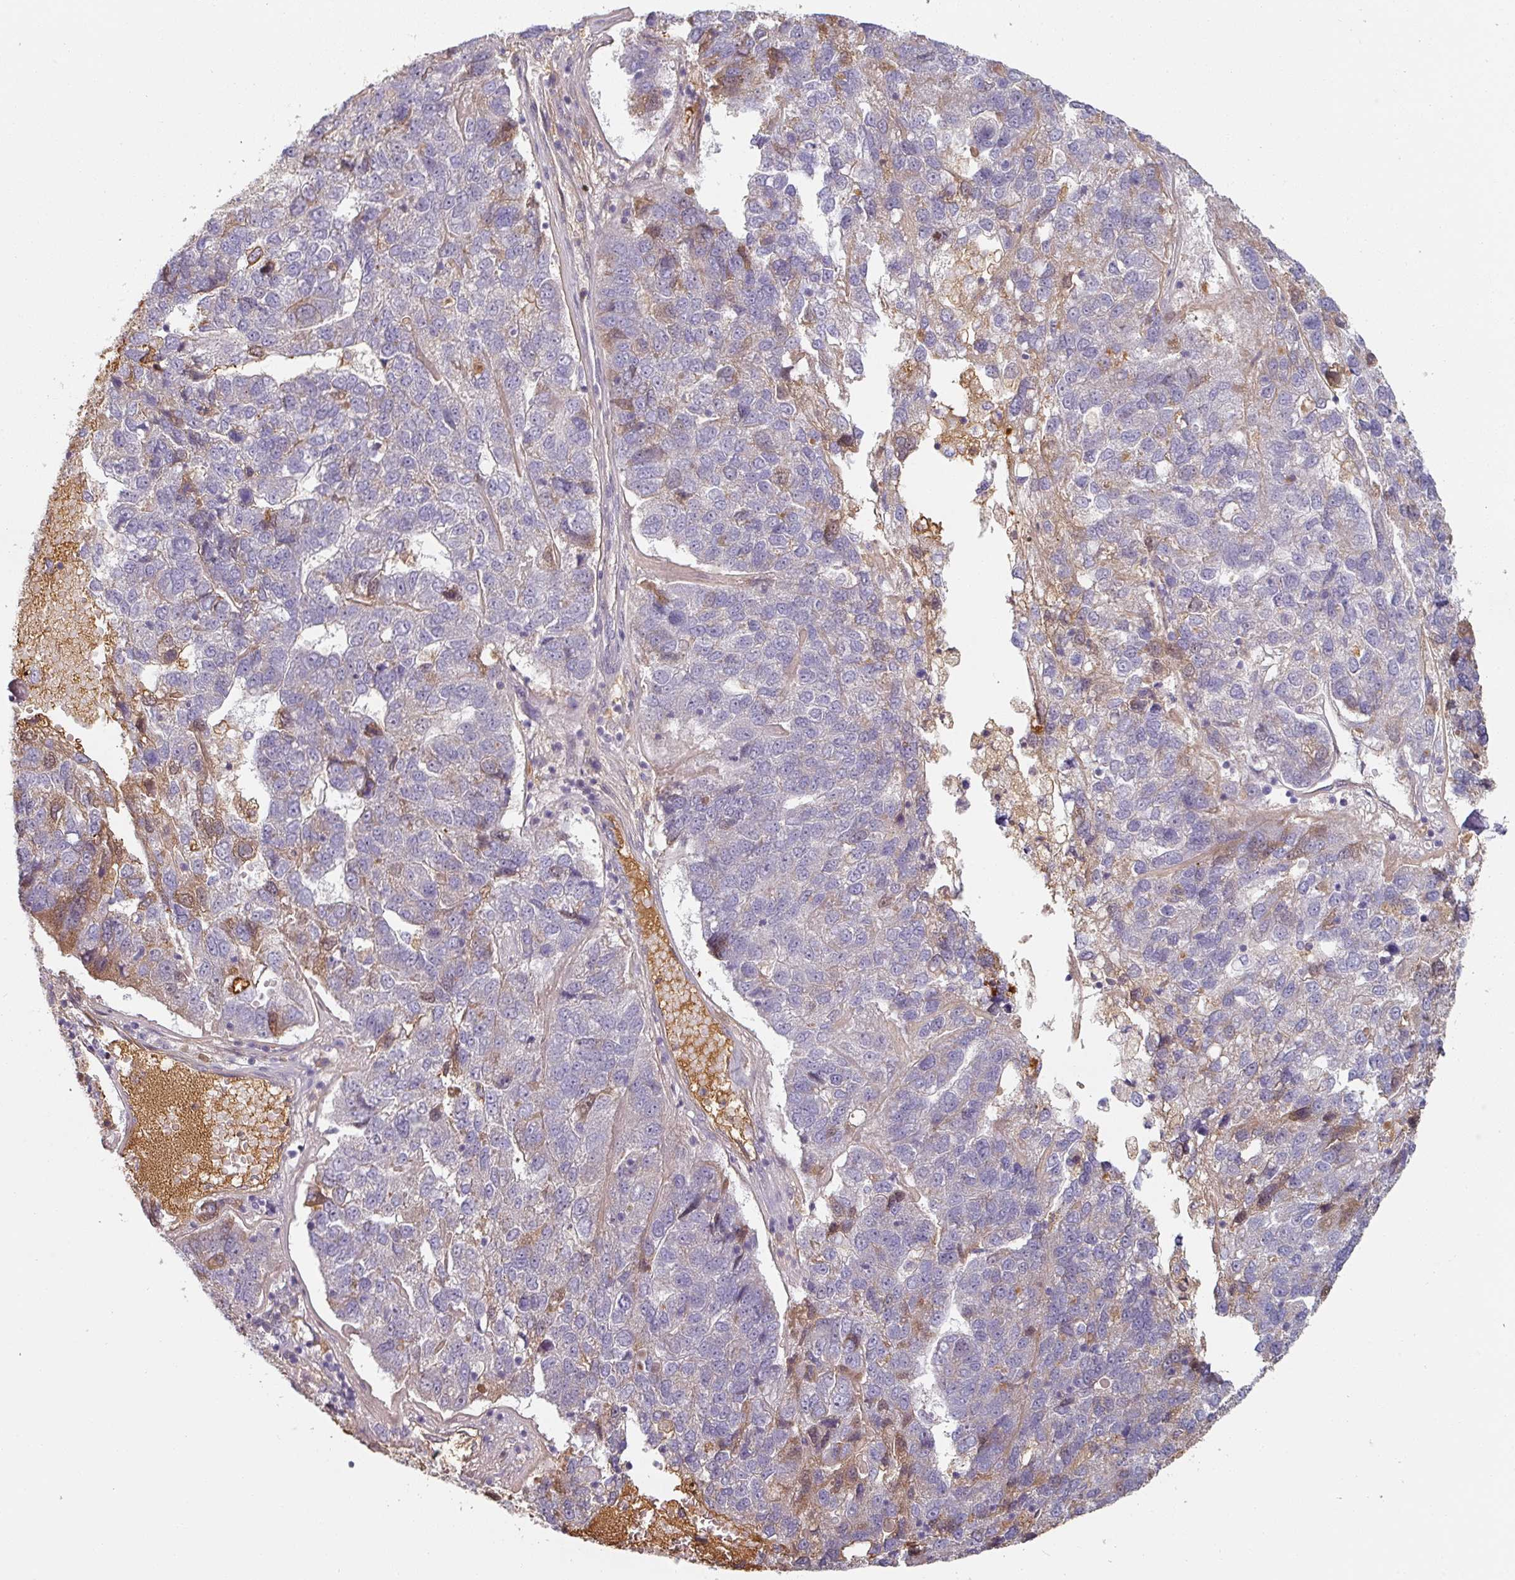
{"staining": {"intensity": "moderate", "quantity": "<25%", "location": "cytoplasmic/membranous"}, "tissue": "pancreatic cancer", "cell_type": "Tumor cells", "image_type": "cancer", "snomed": [{"axis": "morphology", "description": "Adenocarcinoma, NOS"}, {"axis": "topography", "description": "Pancreas"}], "caption": "Brown immunohistochemical staining in adenocarcinoma (pancreatic) demonstrates moderate cytoplasmic/membranous positivity in about <25% of tumor cells.", "gene": "CEP78", "patient": {"sex": "female", "age": 61}}